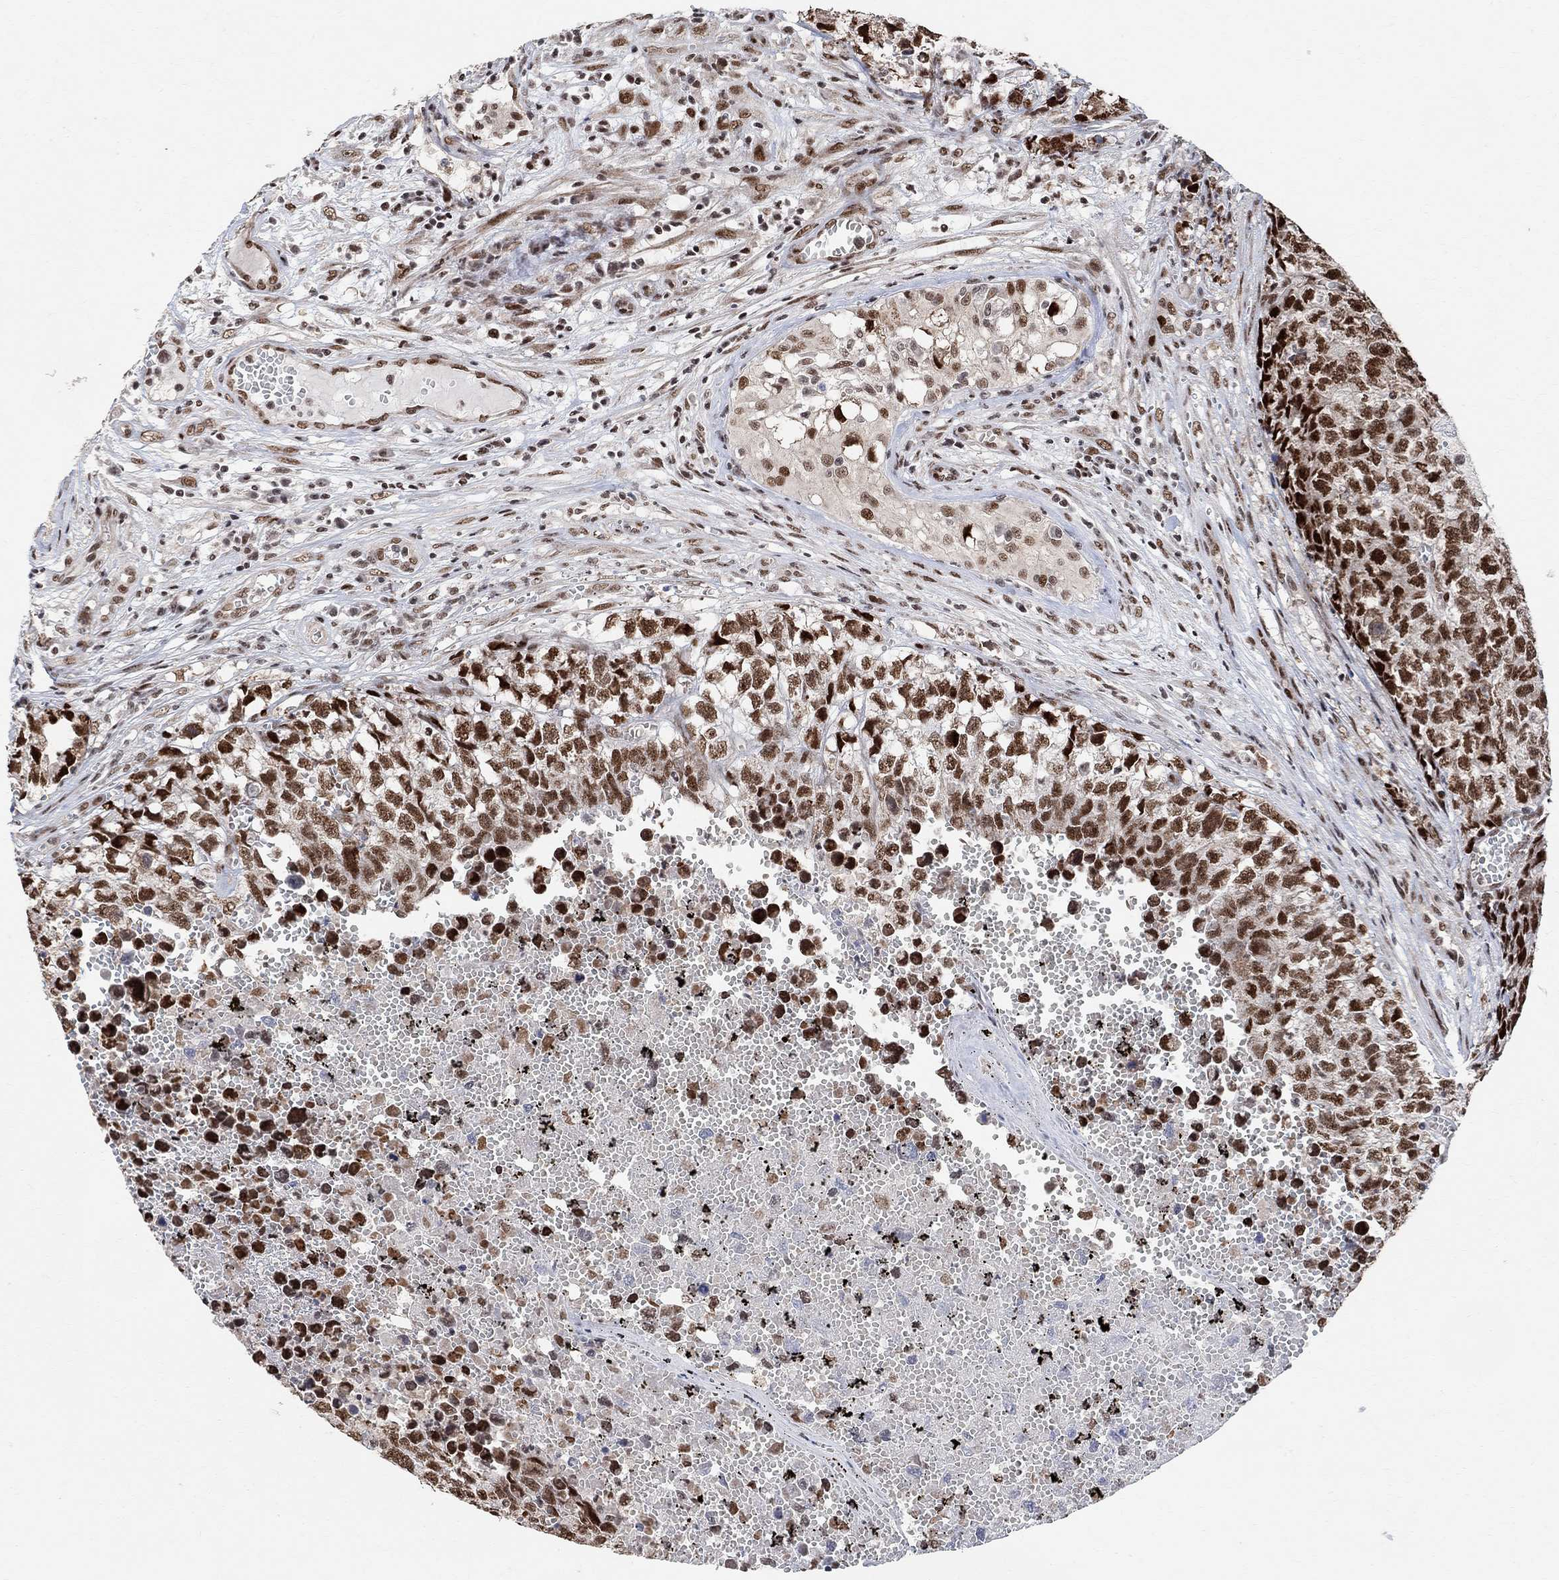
{"staining": {"intensity": "strong", "quantity": ">75%", "location": "nuclear"}, "tissue": "testis cancer", "cell_type": "Tumor cells", "image_type": "cancer", "snomed": [{"axis": "morphology", "description": "Seminoma, NOS"}, {"axis": "morphology", "description": "Carcinoma, Embryonal, NOS"}, {"axis": "topography", "description": "Testis"}], "caption": "Testis cancer (embryonal carcinoma) stained with a brown dye demonstrates strong nuclear positive expression in about >75% of tumor cells.", "gene": "E4F1", "patient": {"sex": "male", "age": 22}}